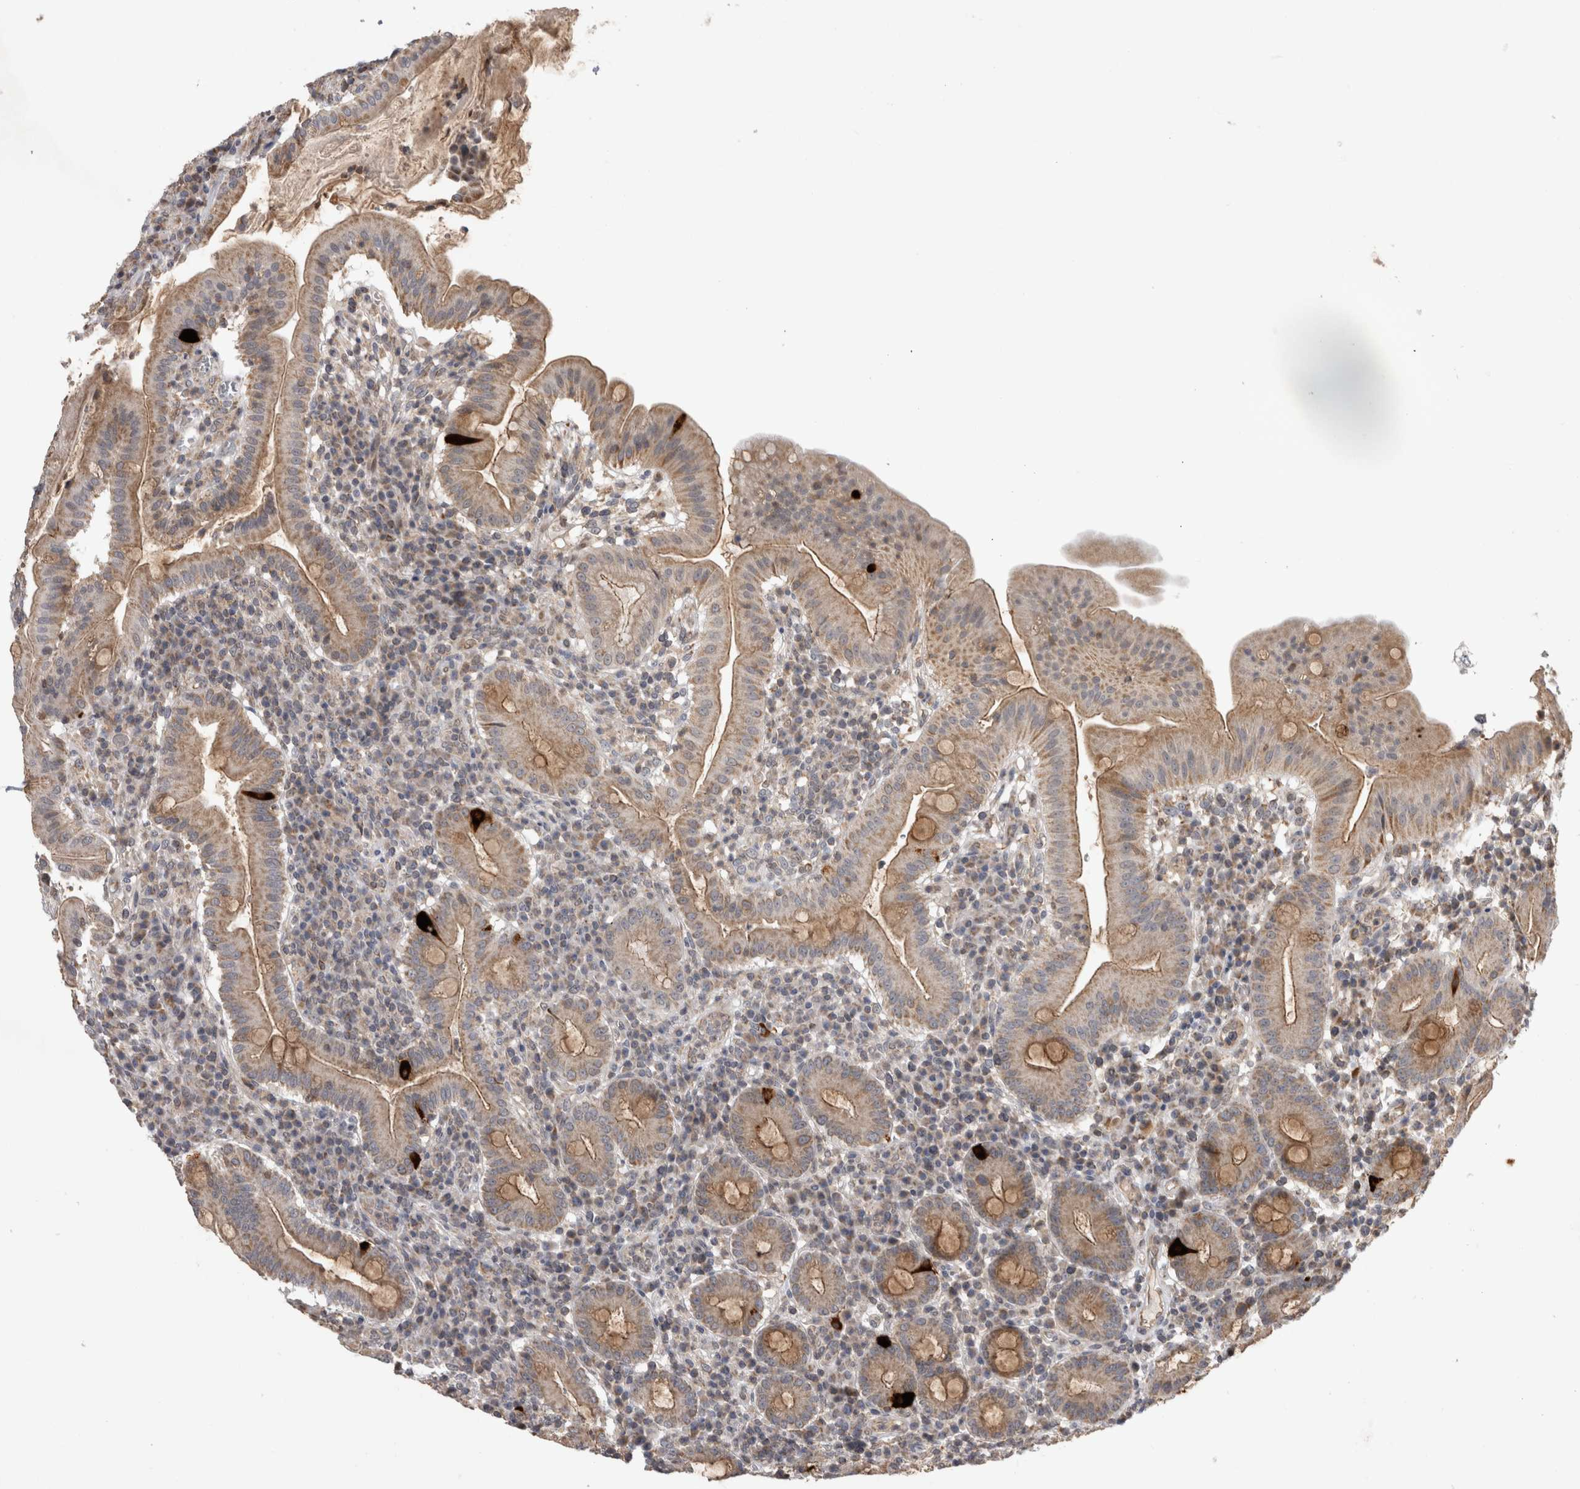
{"staining": {"intensity": "moderate", "quantity": ">75%", "location": "cytoplasmic/membranous"}, "tissue": "duodenum", "cell_type": "Glandular cells", "image_type": "normal", "snomed": [{"axis": "morphology", "description": "Normal tissue, NOS"}, {"axis": "topography", "description": "Duodenum"}], "caption": "DAB (3,3'-diaminobenzidine) immunohistochemical staining of unremarkable human duodenum demonstrates moderate cytoplasmic/membranous protein expression in approximately >75% of glandular cells.", "gene": "KCNIP1", "patient": {"sex": "male", "age": 50}}